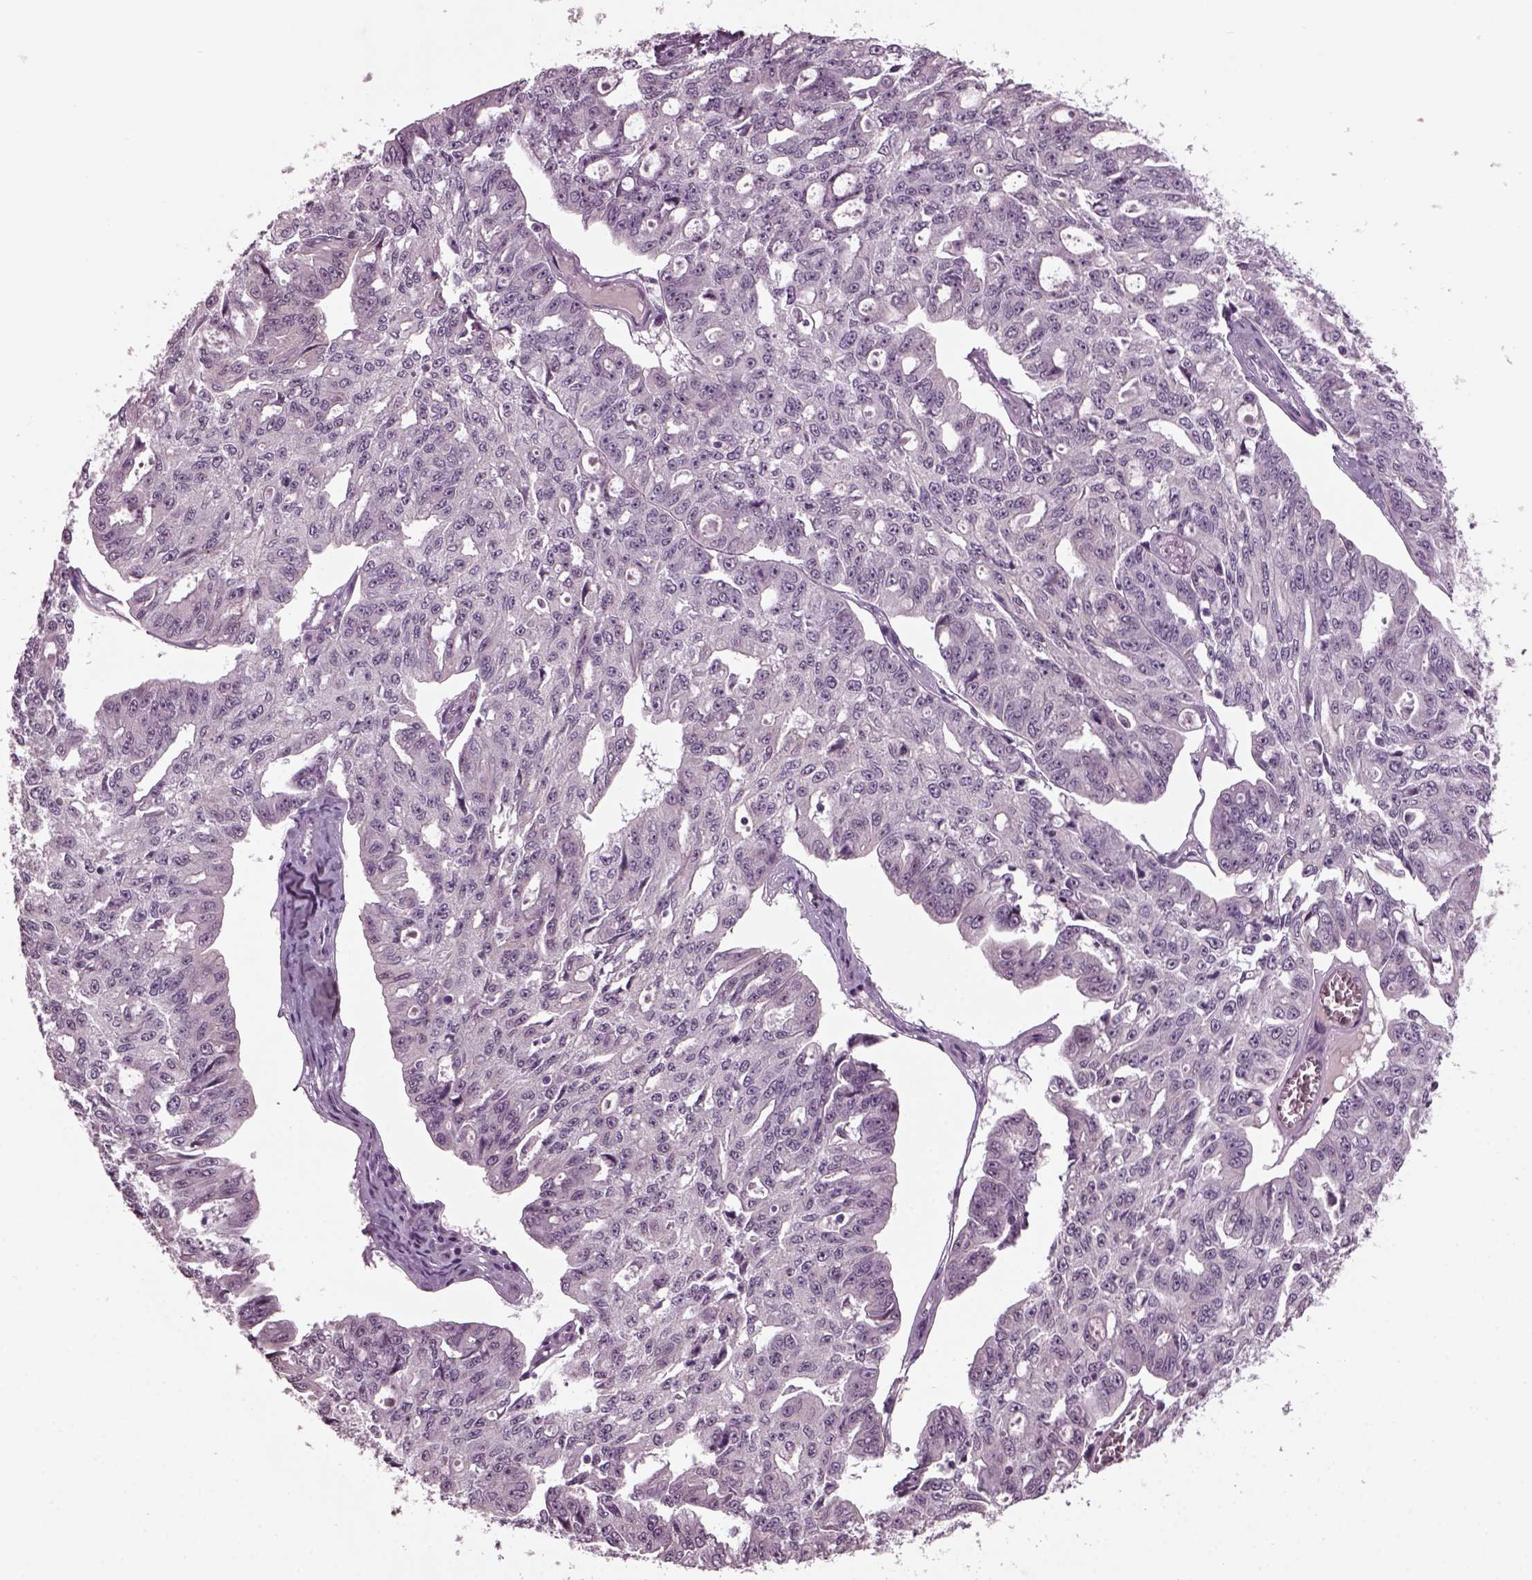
{"staining": {"intensity": "negative", "quantity": "none", "location": "none"}, "tissue": "ovarian cancer", "cell_type": "Tumor cells", "image_type": "cancer", "snomed": [{"axis": "morphology", "description": "Carcinoma, endometroid"}, {"axis": "topography", "description": "Ovary"}], "caption": "High magnification brightfield microscopy of ovarian cancer stained with DAB (3,3'-diaminobenzidine) (brown) and counterstained with hematoxylin (blue): tumor cells show no significant positivity. (DAB (3,3'-diaminobenzidine) immunohistochemistry with hematoxylin counter stain).", "gene": "CLCN4", "patient": {"sex": "female", "age": 65}}